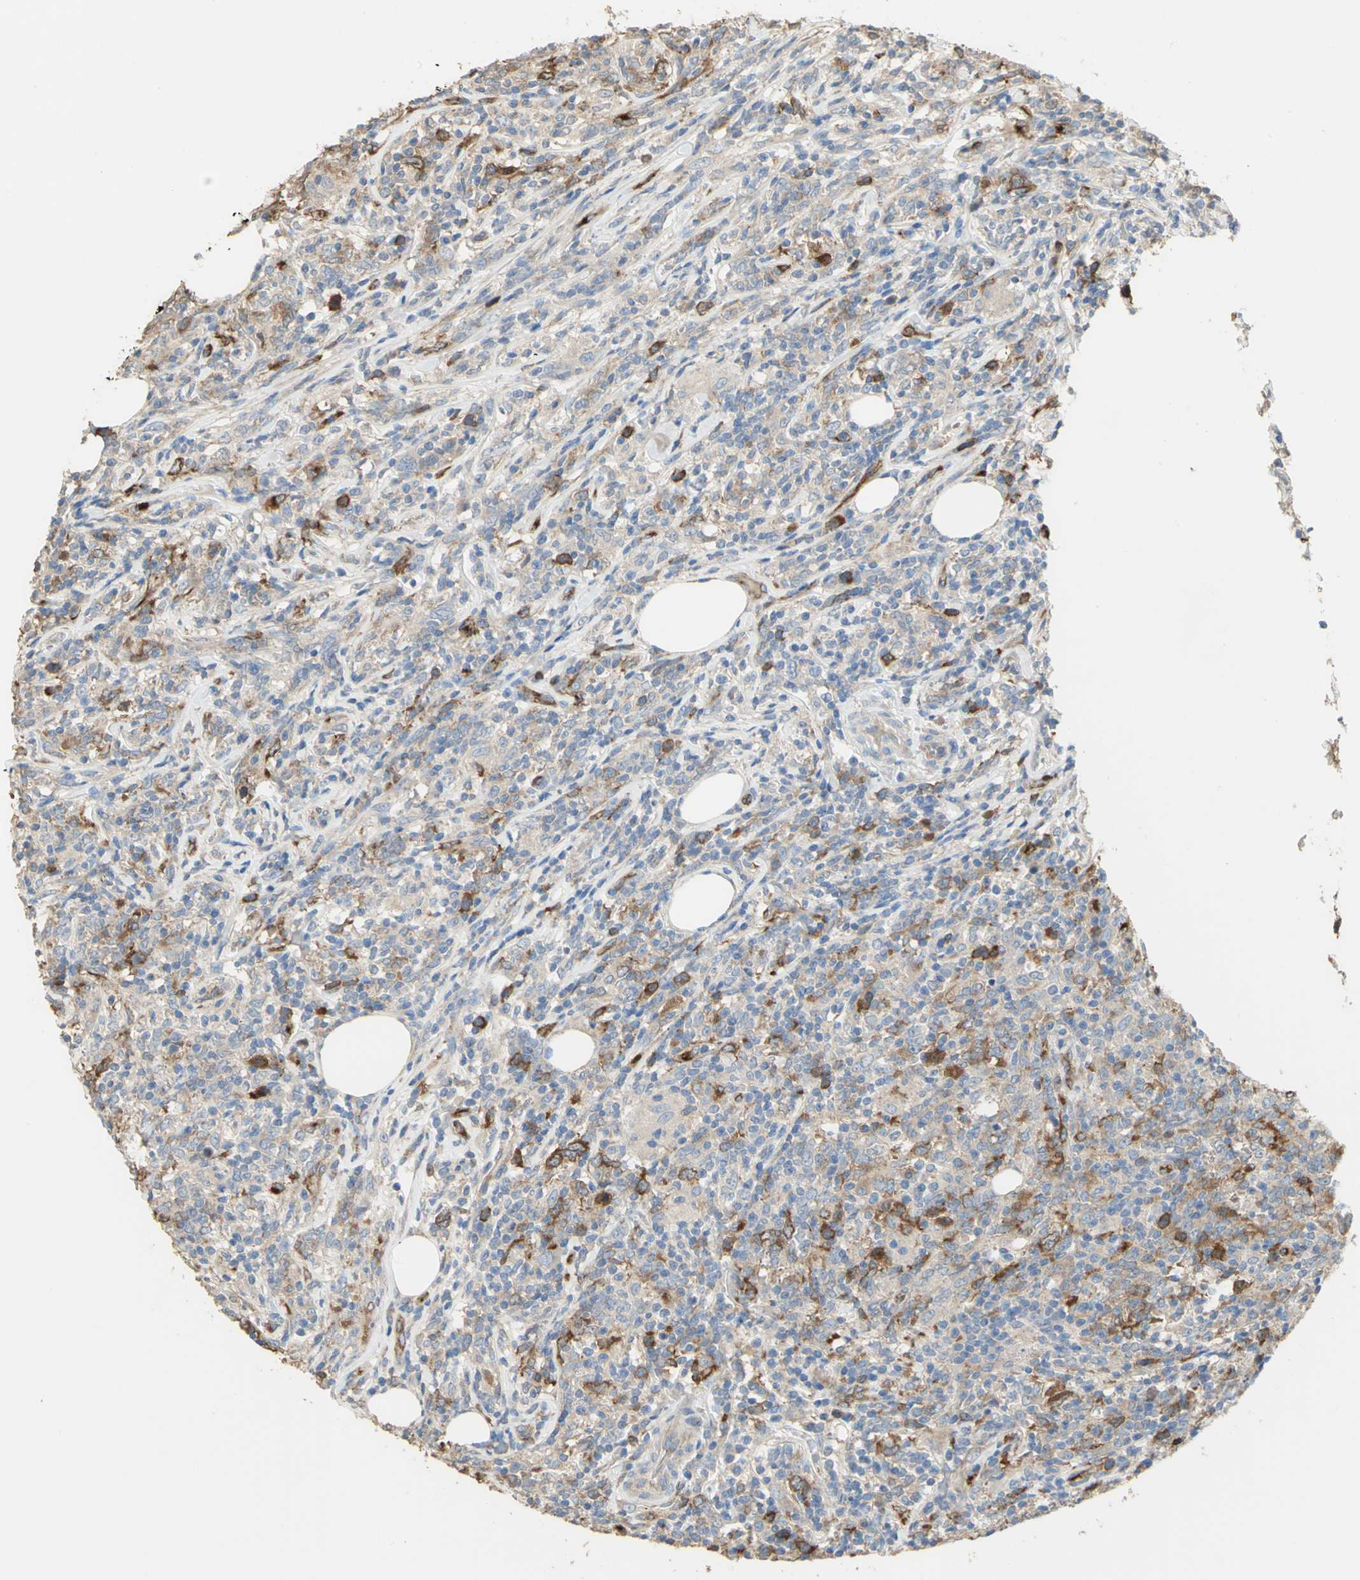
{"staining": {"intensity": "strong", "quantity": "25%-75%", "location": "cytoplasmic/membranous"}, "tissue": "lymphoma", "cell_type": "Tumor cells", "image_type": "cancer", "snomed": [{"axis": "morphology", "description": "Malignant lymphoma, non-Hodgkin's type, High grade"}, {"axis": "topography", "description": "Lymph node"}], "caption": "The image displays staining of lymphoma, revealing strong cytoplasmic/membranous protein staining (brown color) within tumor cells.", "gene": "DLGAP5", "patient": {"sex": "female", "age": 84}}